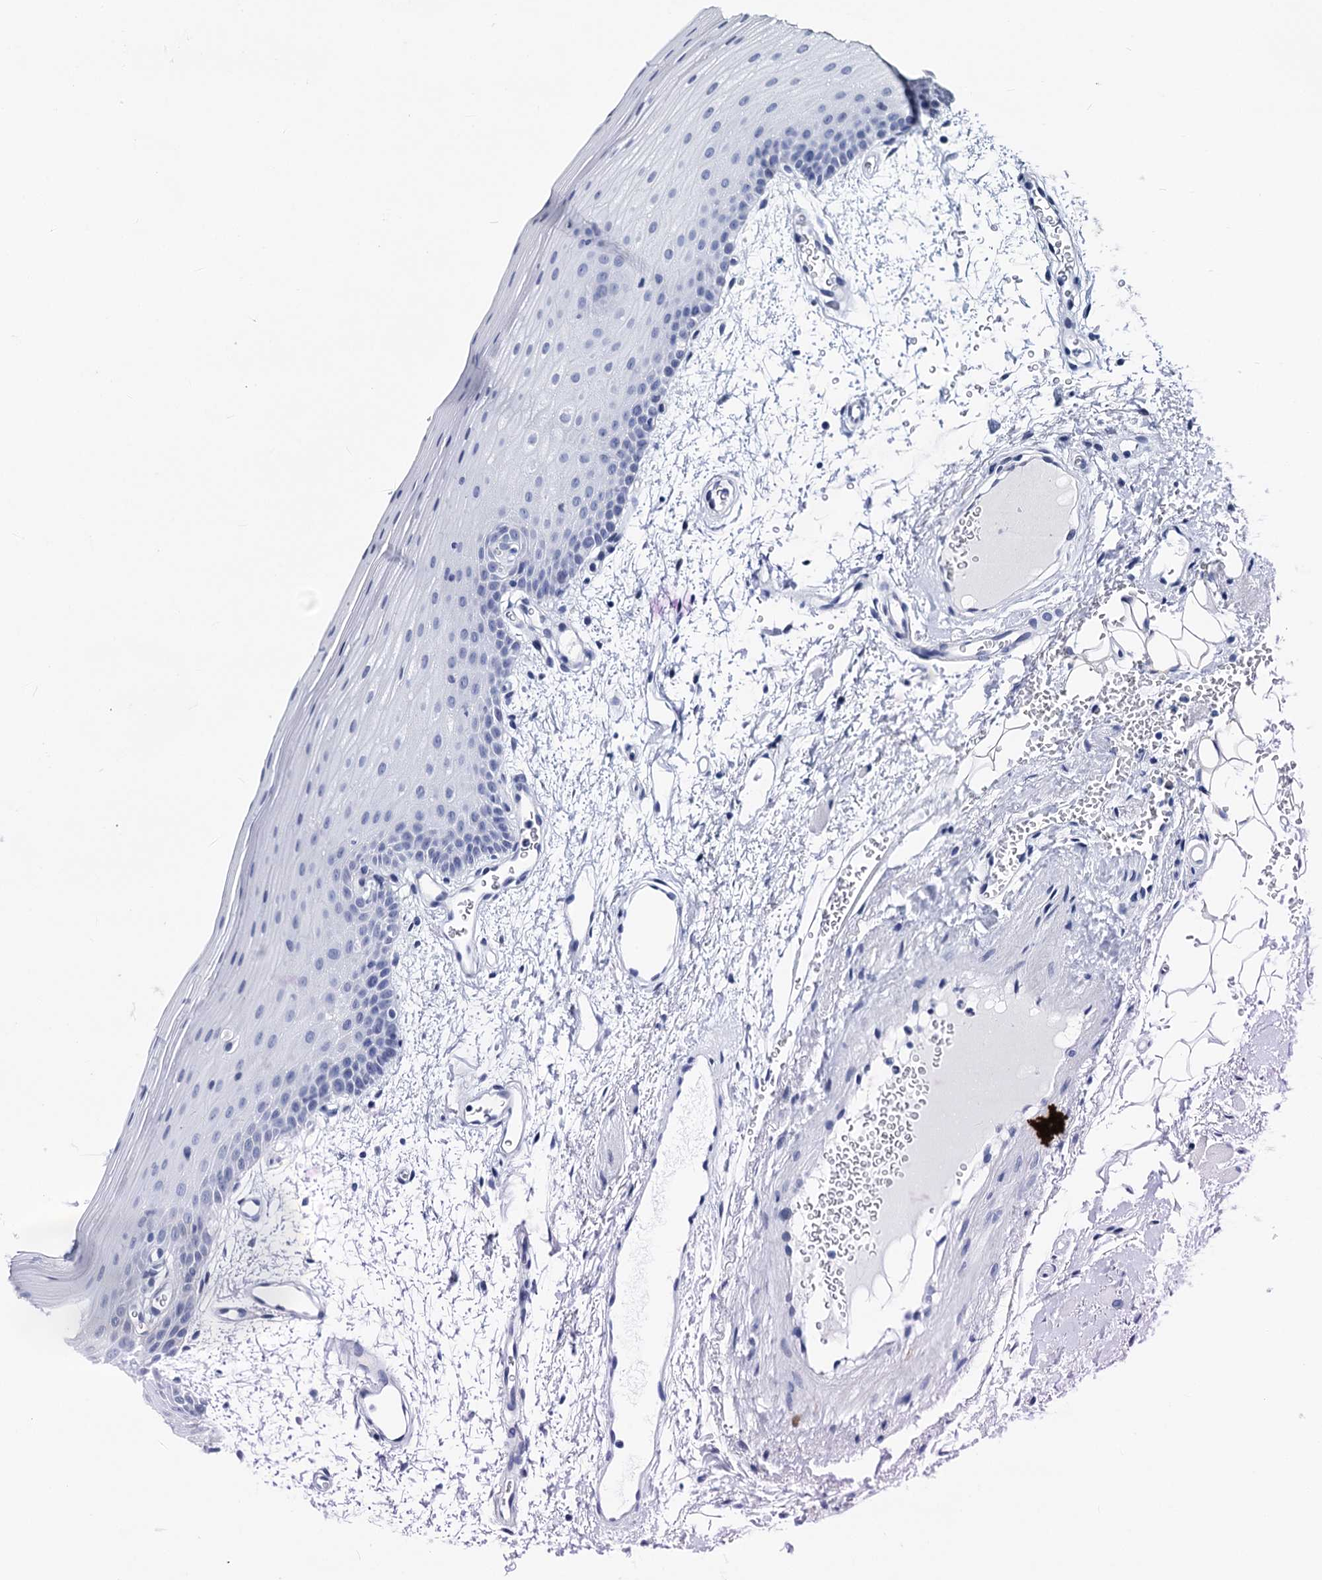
{"staining": {"intensity": "negative", "quantity": "none", "location": "none"}, "tissue": "oral mucosa", "cell_type": "Squamous epithelial cells", "image_type": "normal", "snomed": [{"axis": "morphology", "description": "Normal tissue, NOS"}, {"axis": "topography", "description": "Oral tissue"}], "caption": "Immunohistochemistry (IHC) micrograph of normal oral mucosa: oral mucosa stained with DAB (3,3'-diaminobenzidine) demonstrates no significant protein staining in squamous epithelial cells.", "gene": "MAGEA4", "patient": {"sex": "male", "age": 68}}